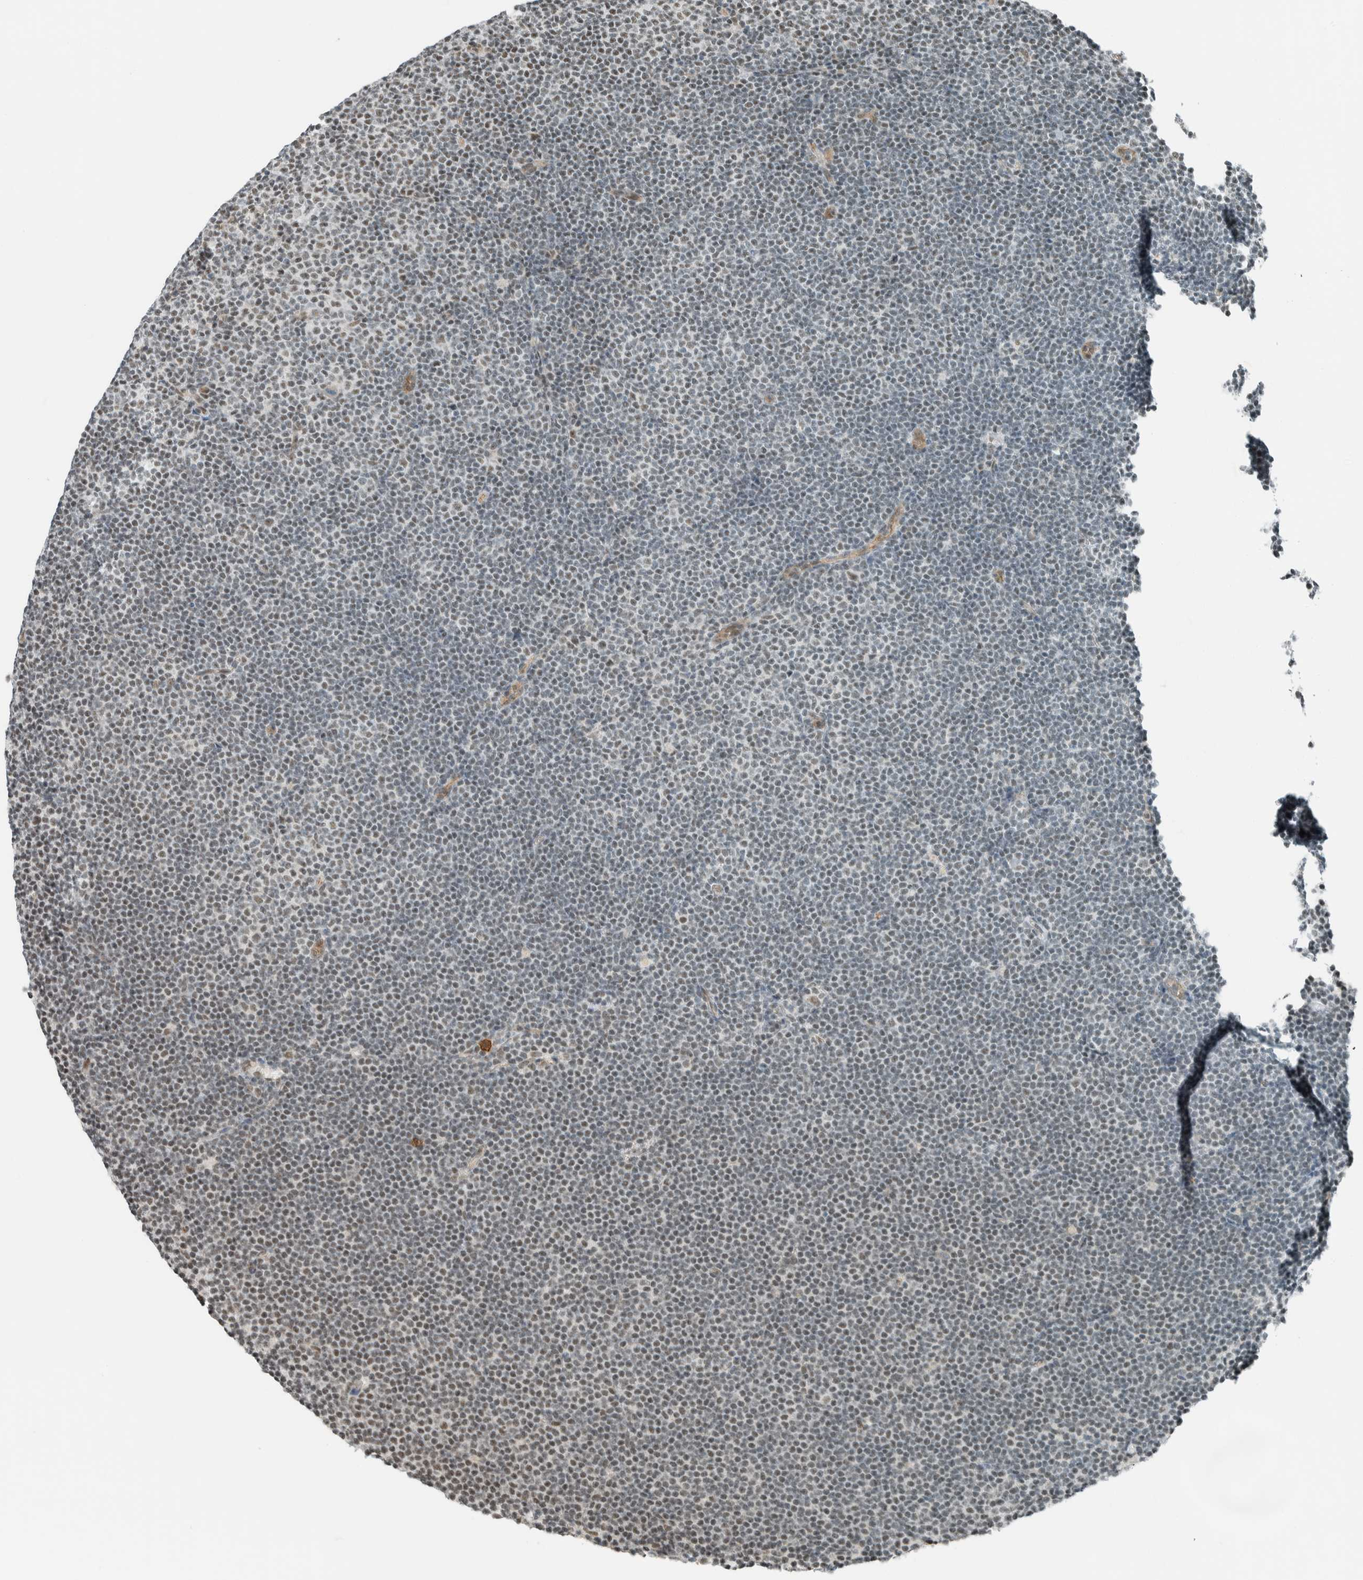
{"staining": {"intensity": "negative", "quantity": "none", "location": "none"}, "tissue": "lymphoma", "cell_type": "Tumor cells", "image_type": "cancer", "snomed": [{"axis": "morphology", "description": "Malignant lymphoma, non-Hodgkin's type, Low grade"}, {"axis": "topography", "description": "Lymph node"}], "caption": "Tumor cells are negative for brown protein staining in lymphoma.", "gene": "NIBAN2", "patient": {"sex": "female", "age": 53}}